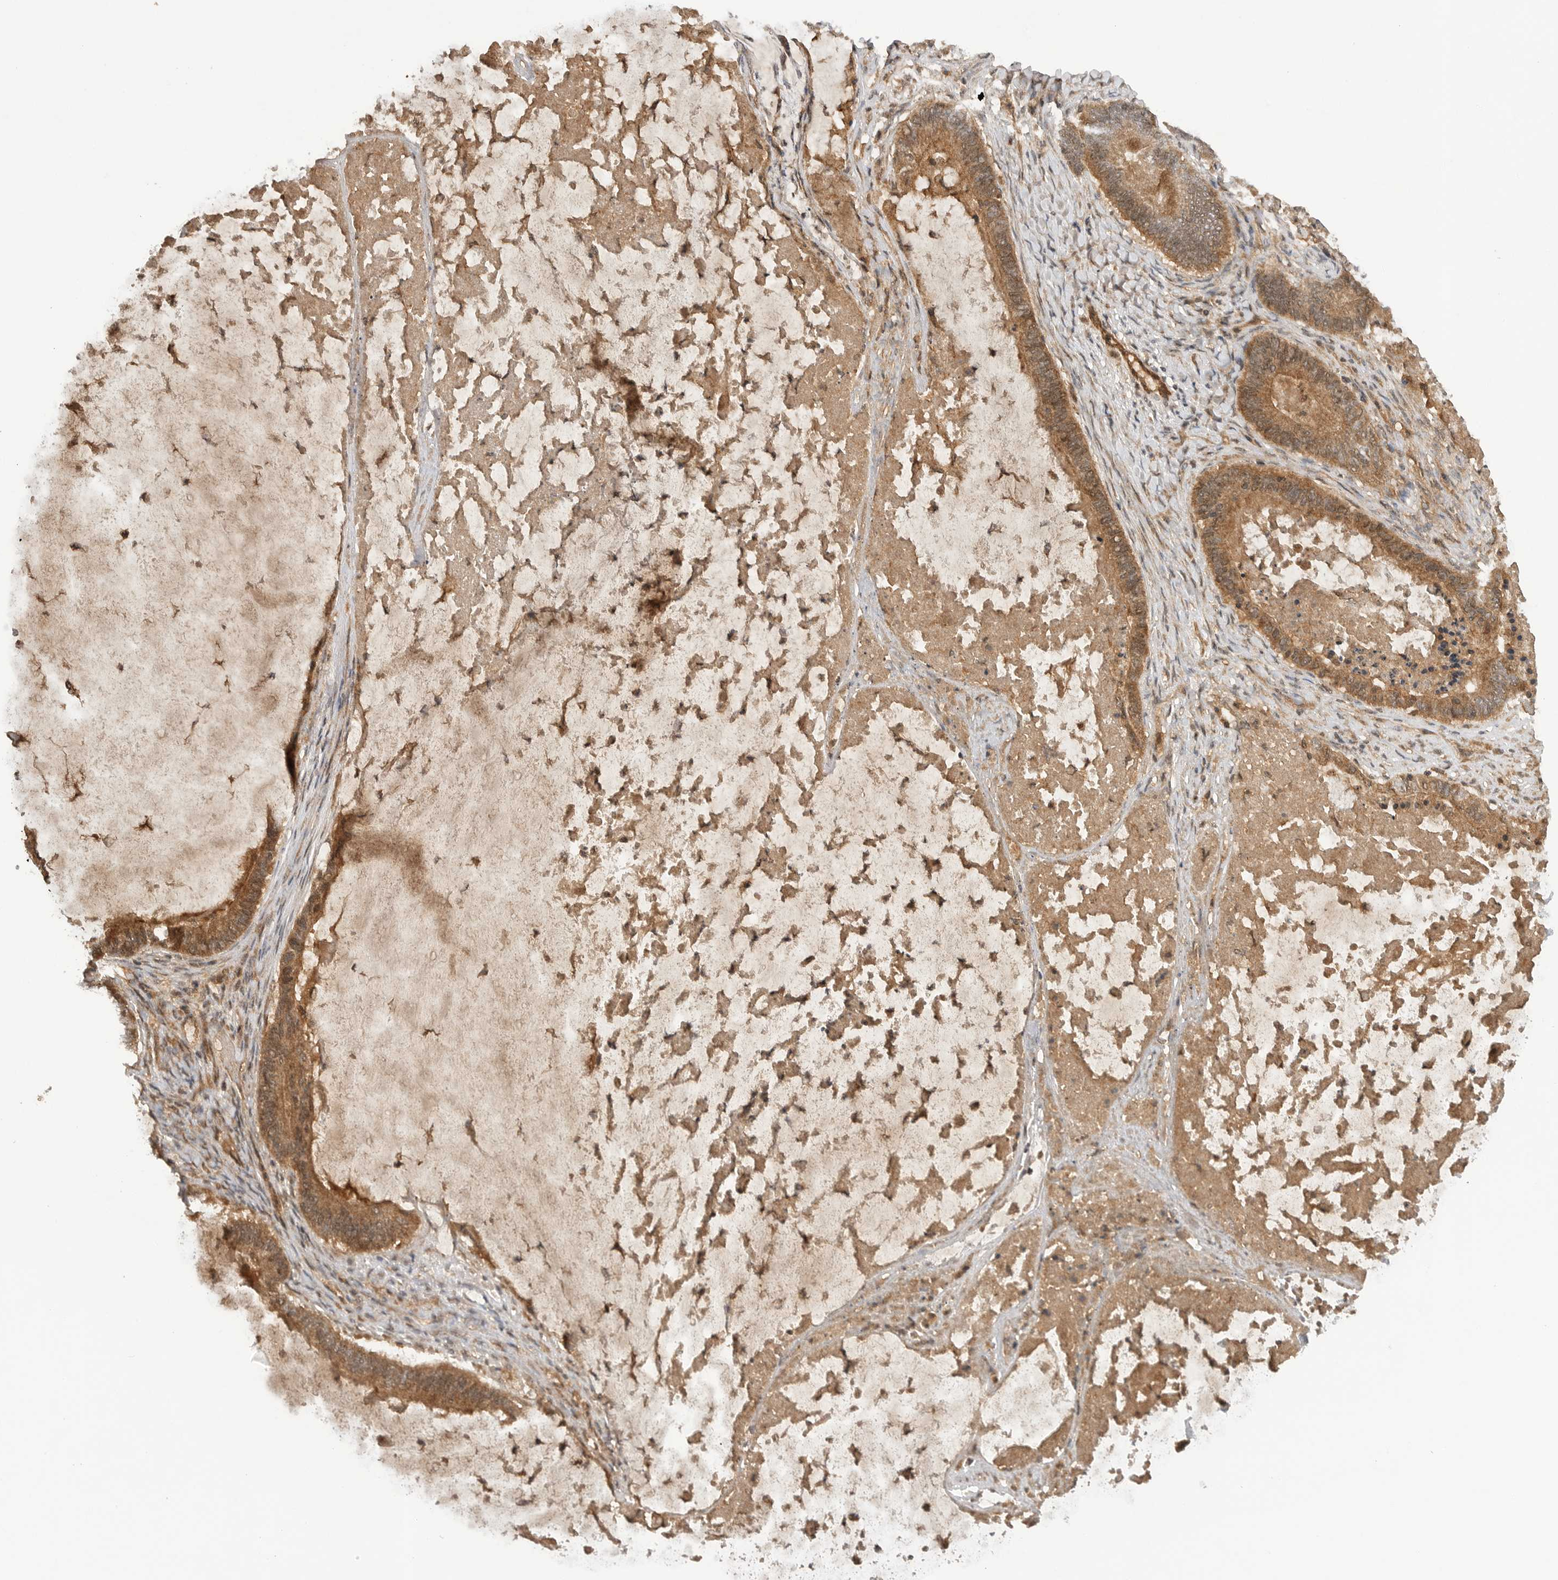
{"staining": {"intensity": "moderate", "quantity": ">75%", "location": "cytoplasmic/membranous"}, "tissue": "ovarian cancer", "cell_type": "Tumor cells", "image_type": "cancer", "snomed": [{"axis": "morphology", "description": "Cystadenocarcinoma, mucinous, NOS"}, {"axis": "topography", "description": "Ovary"}], "caption": "The micrograph reveals staining of mucinous cystadenocarcinoma (ovarian), revealing moderate cytoplasmic/membranous protein positivity (brown color) within tumor cells.", "gene": "PRDX4", "patient": {"sex": "female", "age": 61}}